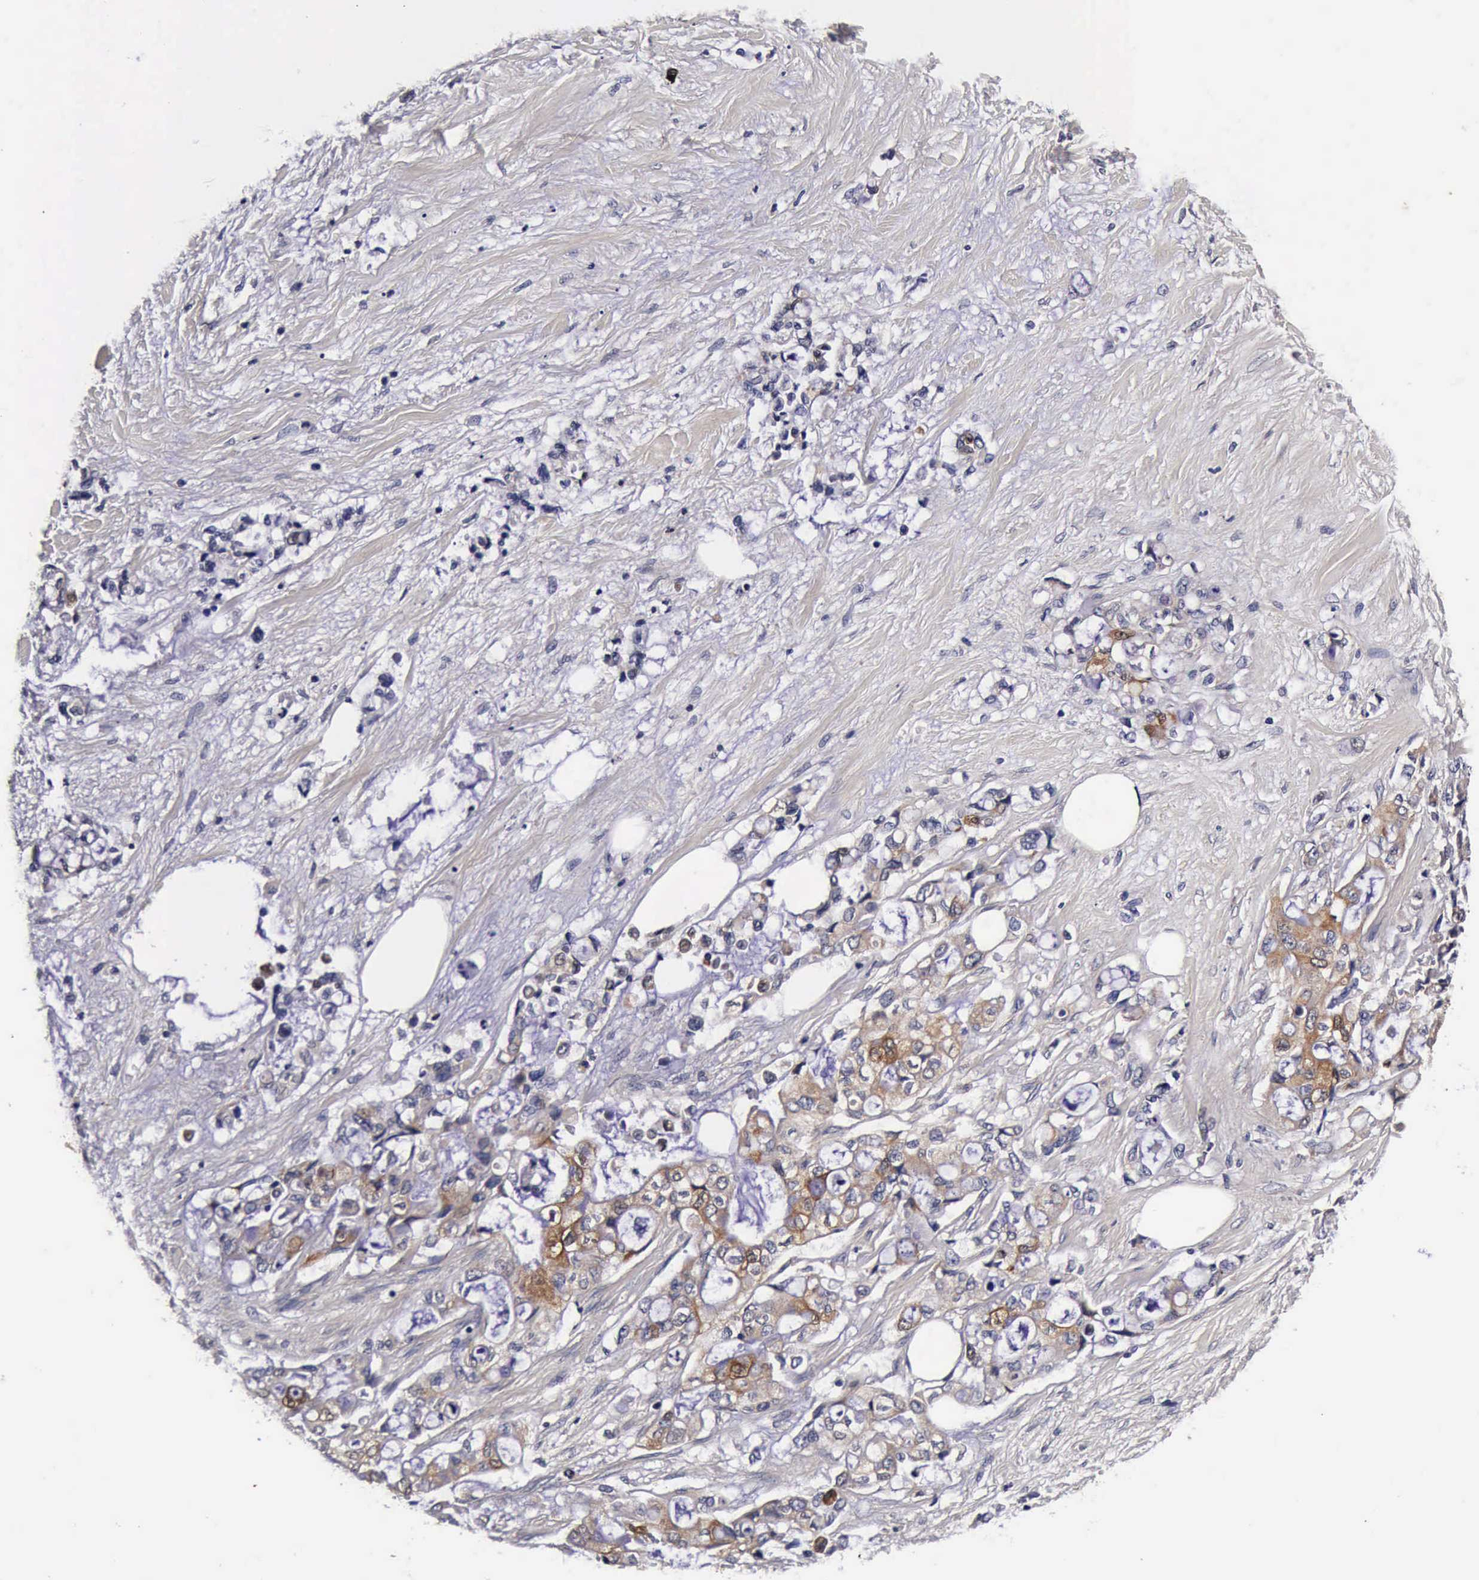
{"staining": {"intensity": "moderate", "quantity": "25%-75%", "location": "cytoplasmic/membranous"}, "tissue": "pancreatic cancer", "cell_type": "Tumor cells", "image_type": "cancer", "snomed": [{"axis": "morphology", "description": "Adenocarcinoma, NOS"}, {"axis": "topography", "description": "Pancreas"}], "caption": "High-power microscopy captured an IHC image of pancreatic cancer, revealing moderate cytoplasmic/membranous expression in approximately 25%-75% of tumor cells.", "gene": "CST3", "patient": {"sex": "female", "age": 70}}